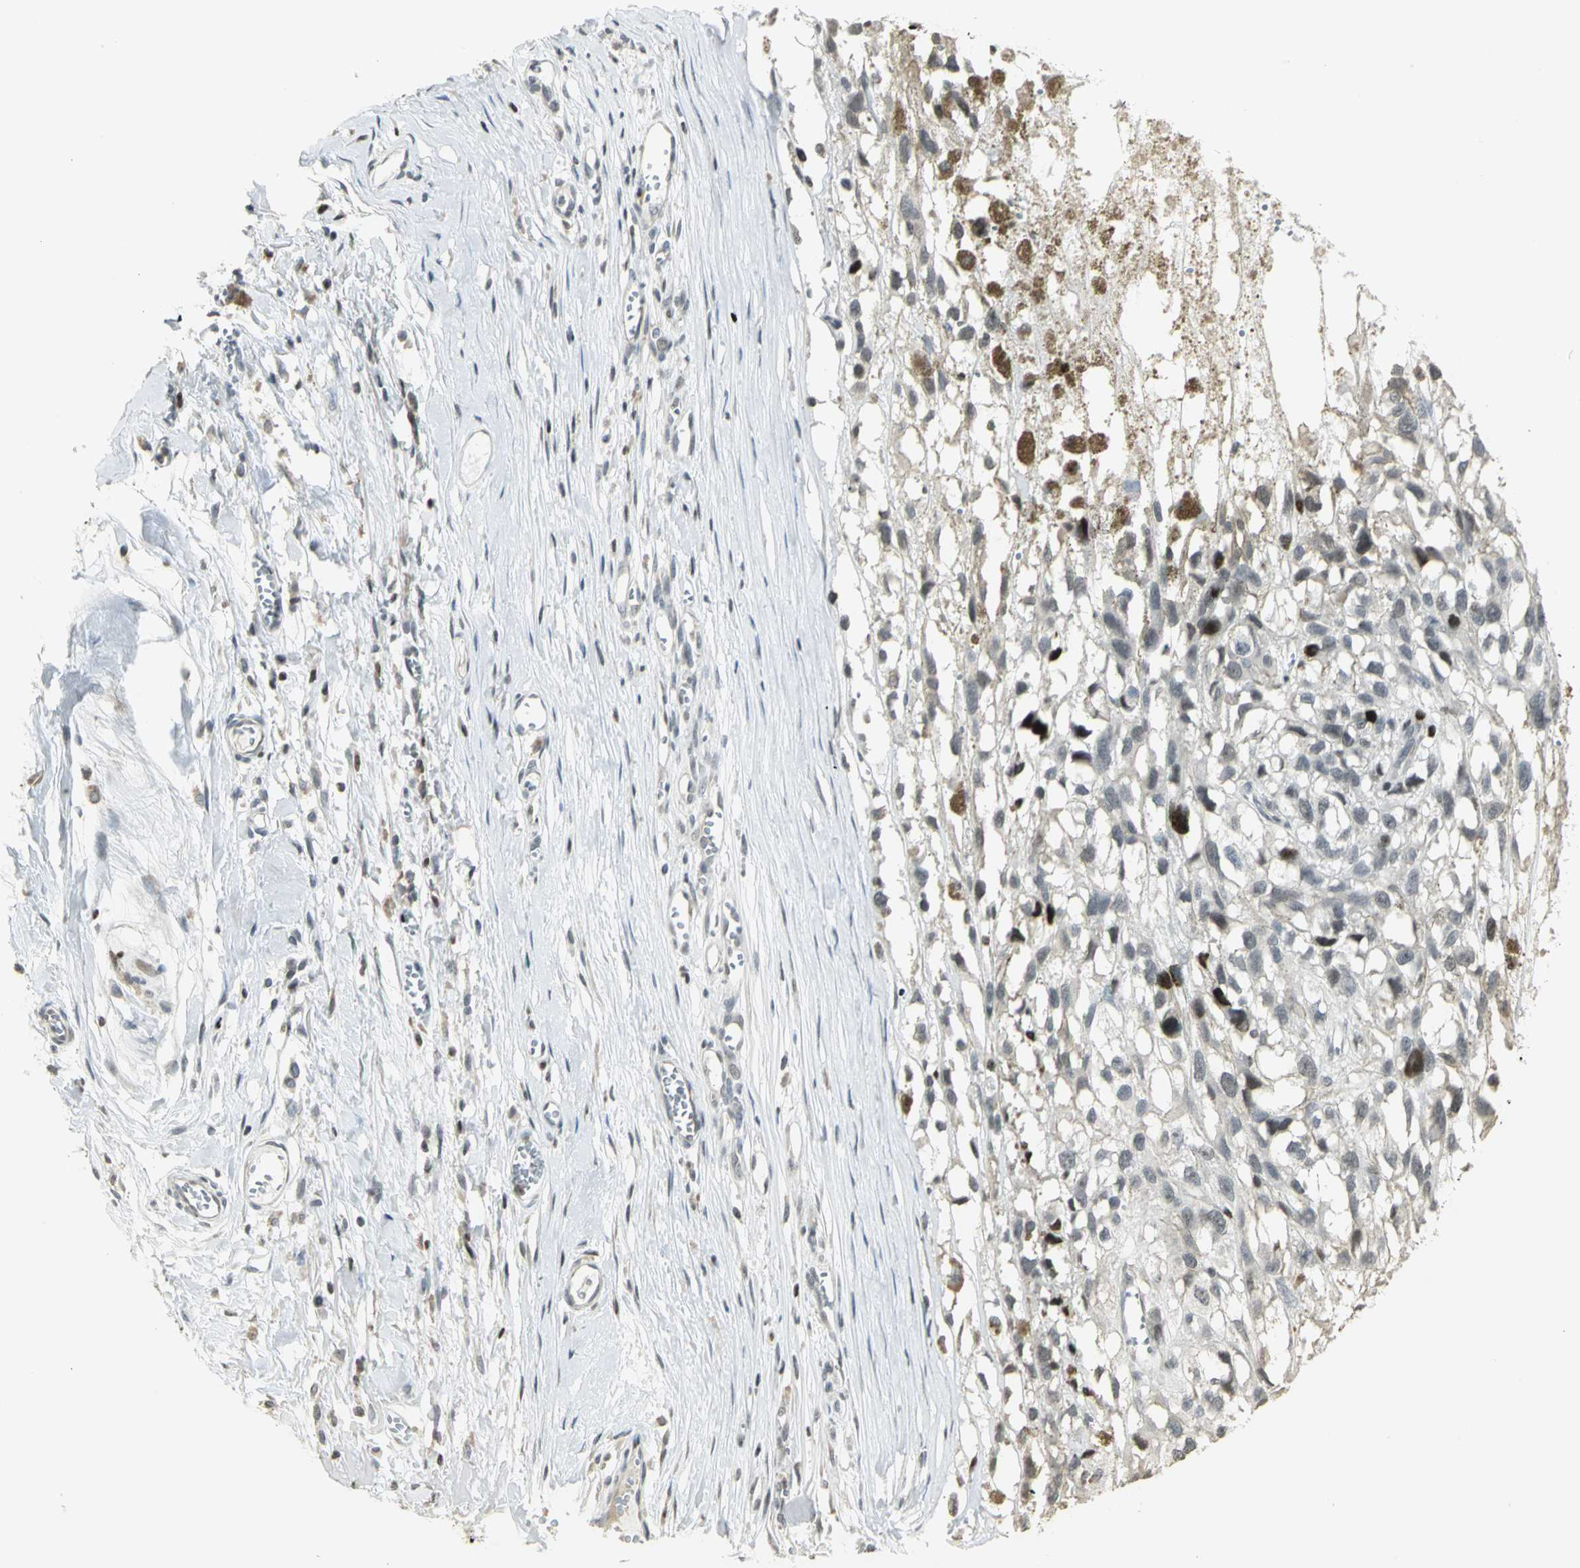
{"staining": {"intensity": "negative", "quantity": "none", "location": "none"}, "tissue": "melanoma", "cell_type": "Tumor cells", "image_type": "cancer", "snomed": [{"axis": "morphology", "description": "Malignant melanoma, Metastatic site"}, {"axis": "topography", "description": "Lymph node"}], "caption": "The histopathology image displays no staining of tumor cells in melanoma.", "gene": "KDM1A", "patient": {"sex": "male", "age": 59}}